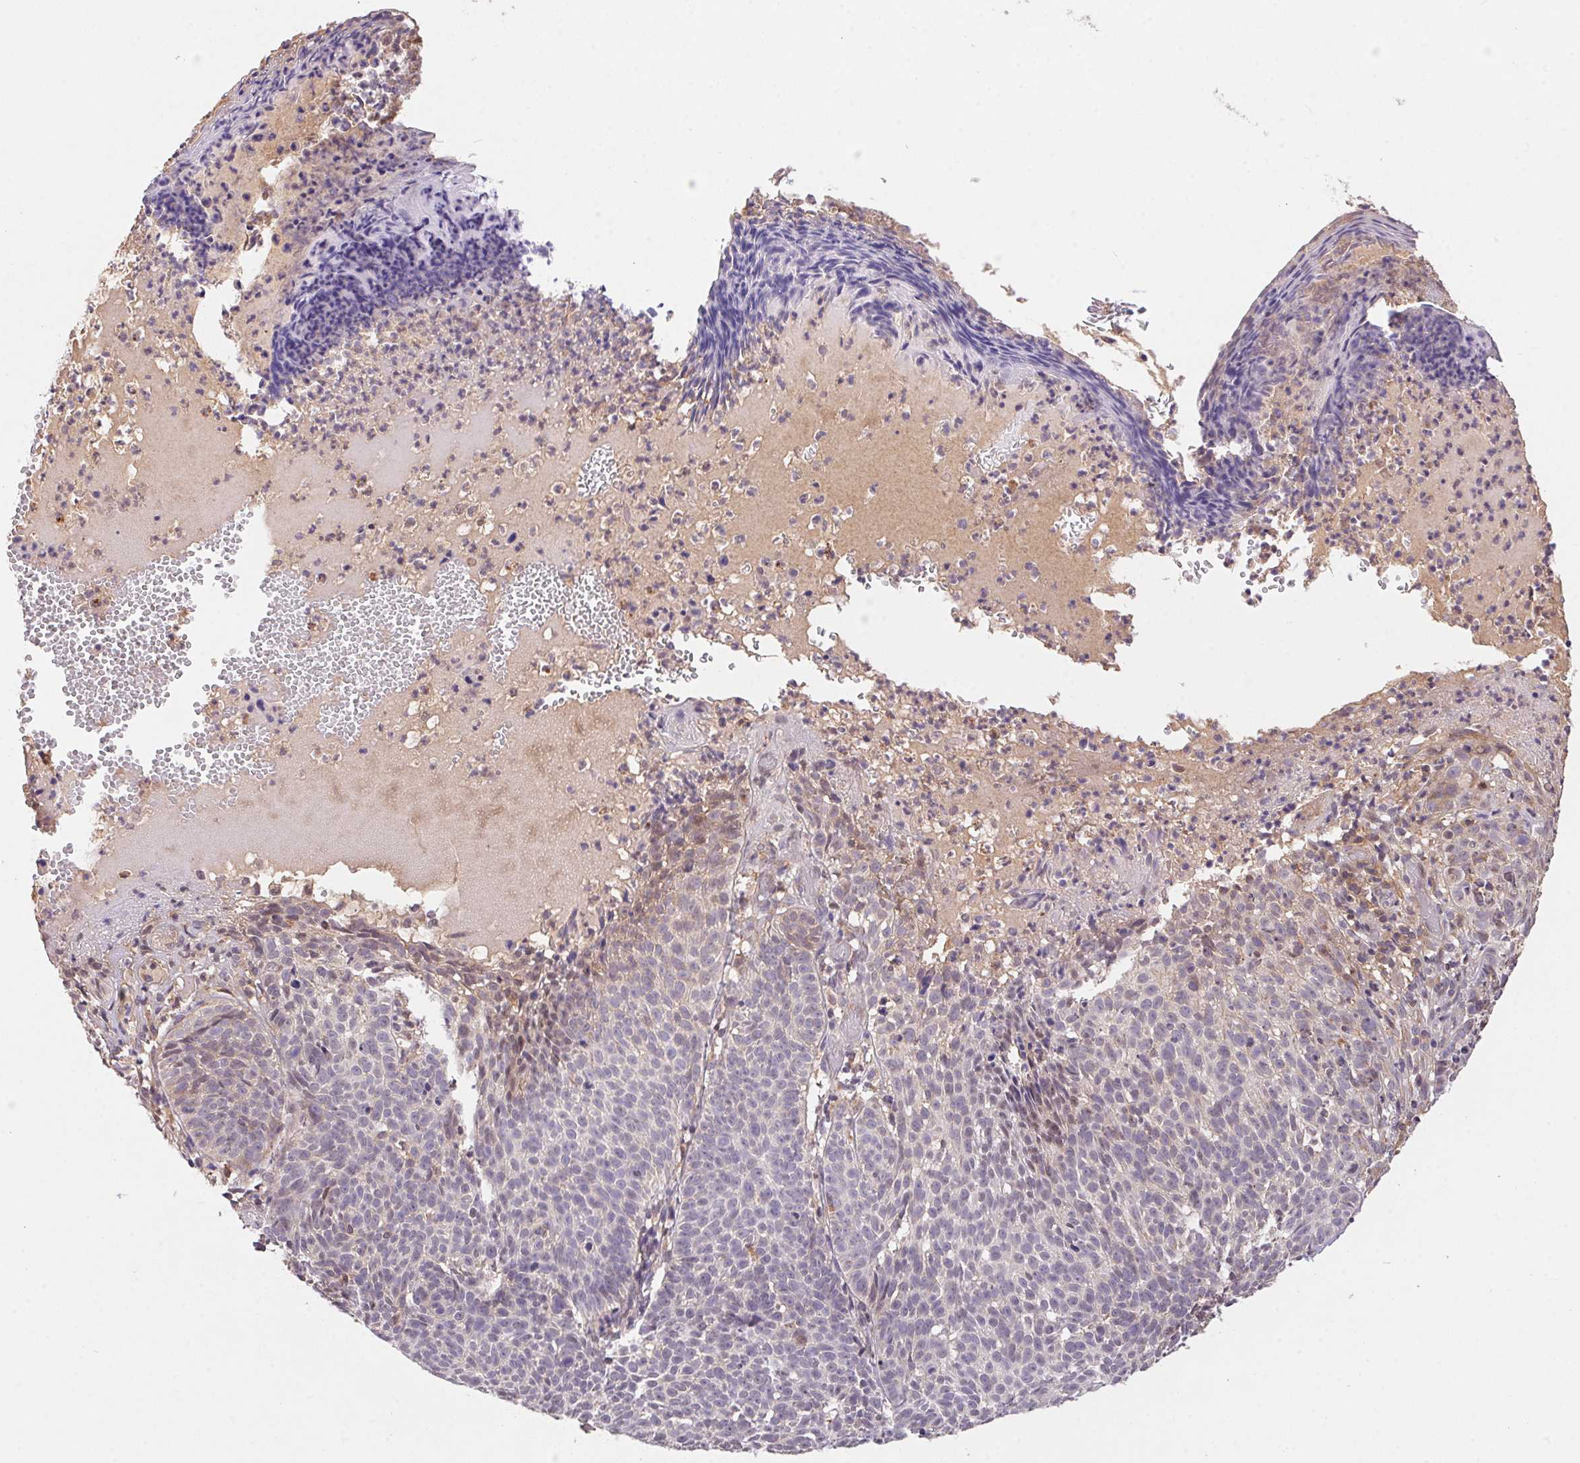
{"staining": {"intensity": "negative", "quantity": "none", "location": "none"}, "tissue": "skin cancer", "cell_type": "Tumor cells", "image_type": "cancer", "snomed": [{"axis": "morphology", "description": "Basal cell carcinoma"}, {"axis": "topography", "description": "Skin"}], "caption": "Human skin basal cell carcinoma stained for a protein using immunohistochemistry exhibits no positivity in tumor cells.", "gene": "SLC52A2", "patient": {"sex": "male", "age": 90}}